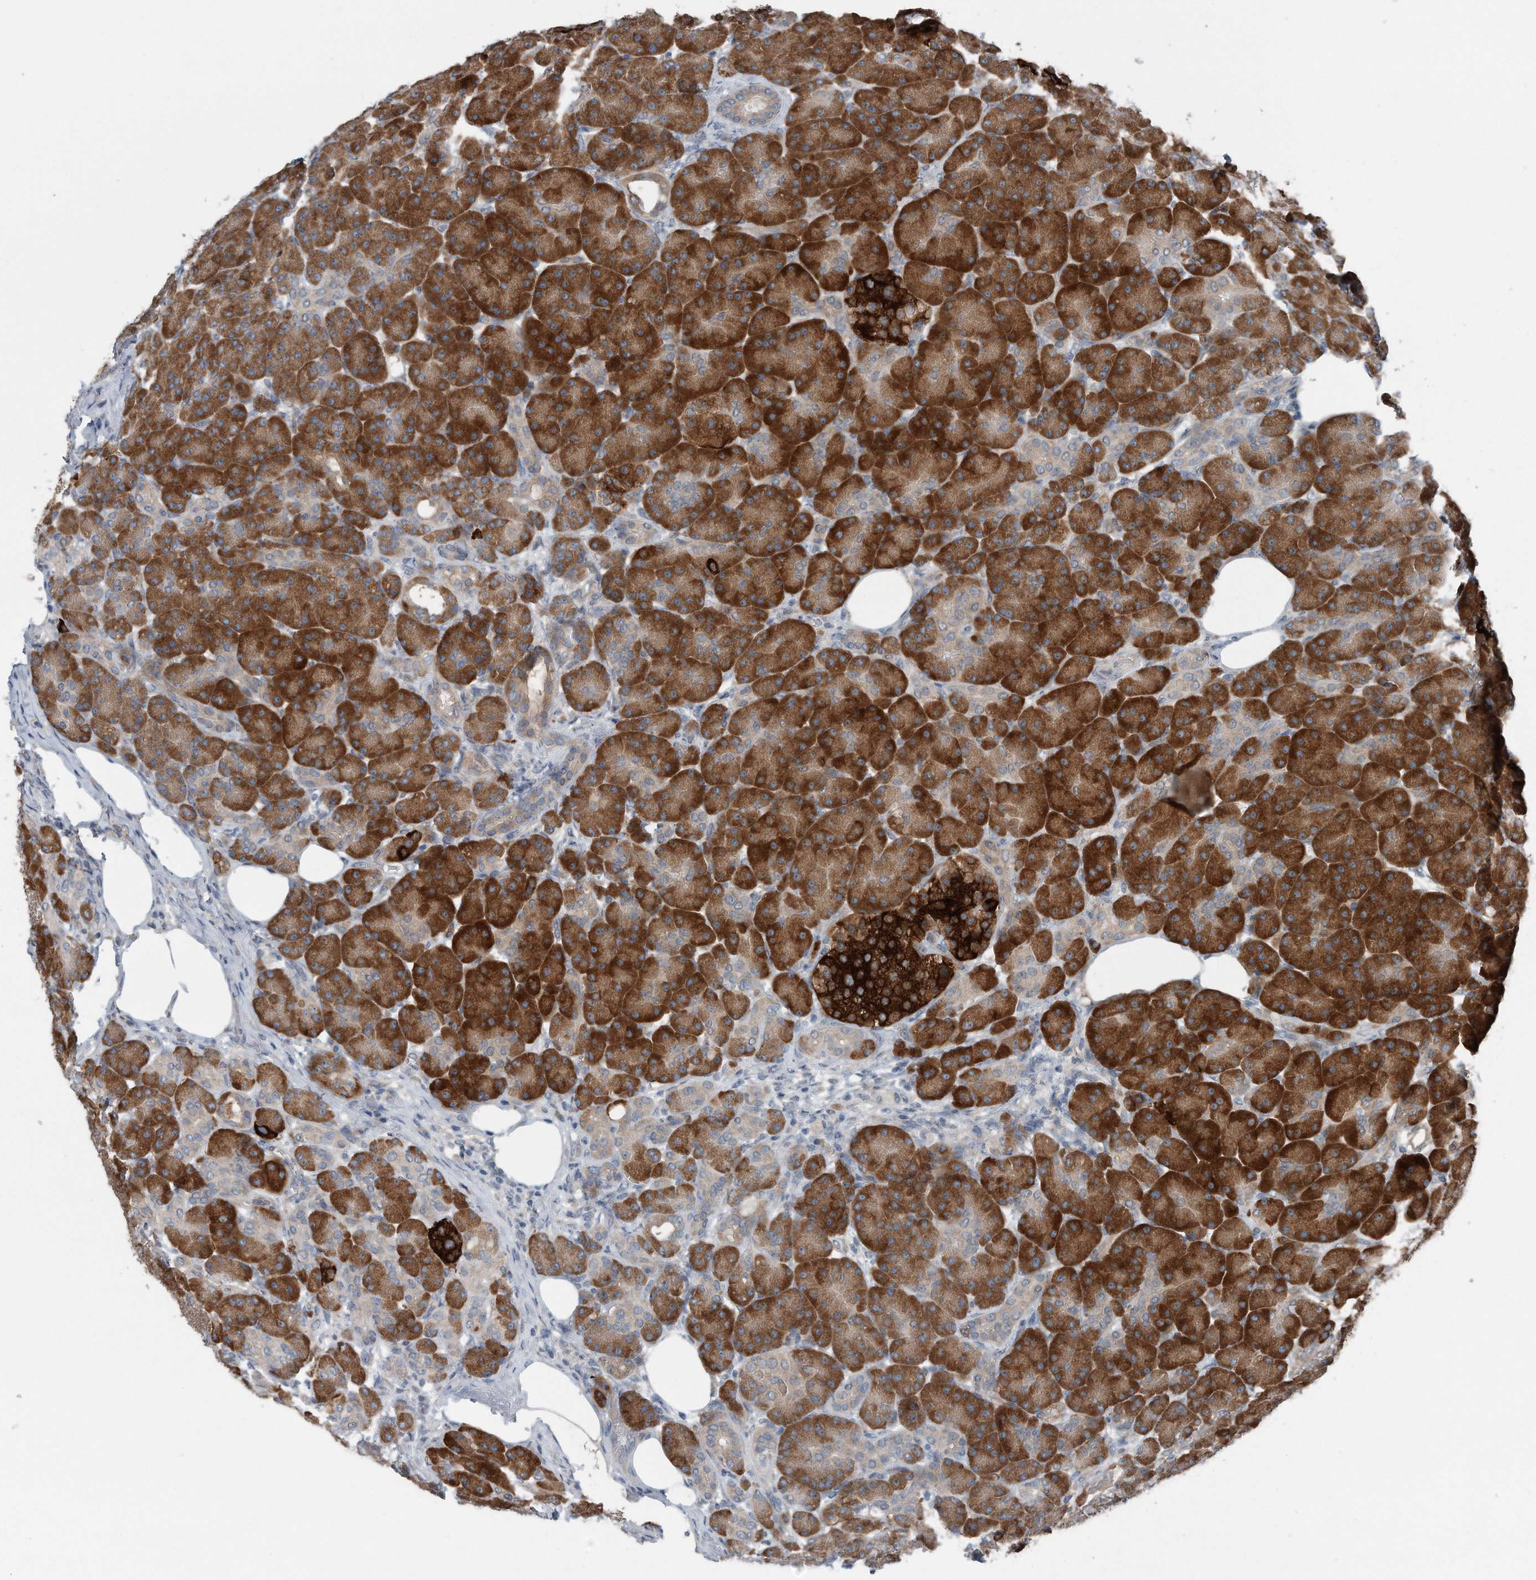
{"staining": {"intensity": "strong", "quantity": ">75%", "location": "cytoplasmic/membranous"}, "tissue": "pancreas", "cell_type": "Exocrine glandular cells", "image_type": "normal", "snomed": [{"axis": "morphology", "description": "Normal tissue, NOS"}, {"axis": "topography", "description": "Pancreas"}], "caption": "Protein expression analysis of normal human pancreas reveals strong cytoplasmic/membranous positivity in approximately >75% of exocrine glandular cells. The staining is performed using DAB brown chromogen to label protein expression. The nuclei are counter-stained blue using hematoxylin.", "gene": "YRDC", "patient": {"sex": "male", "age": 63}}